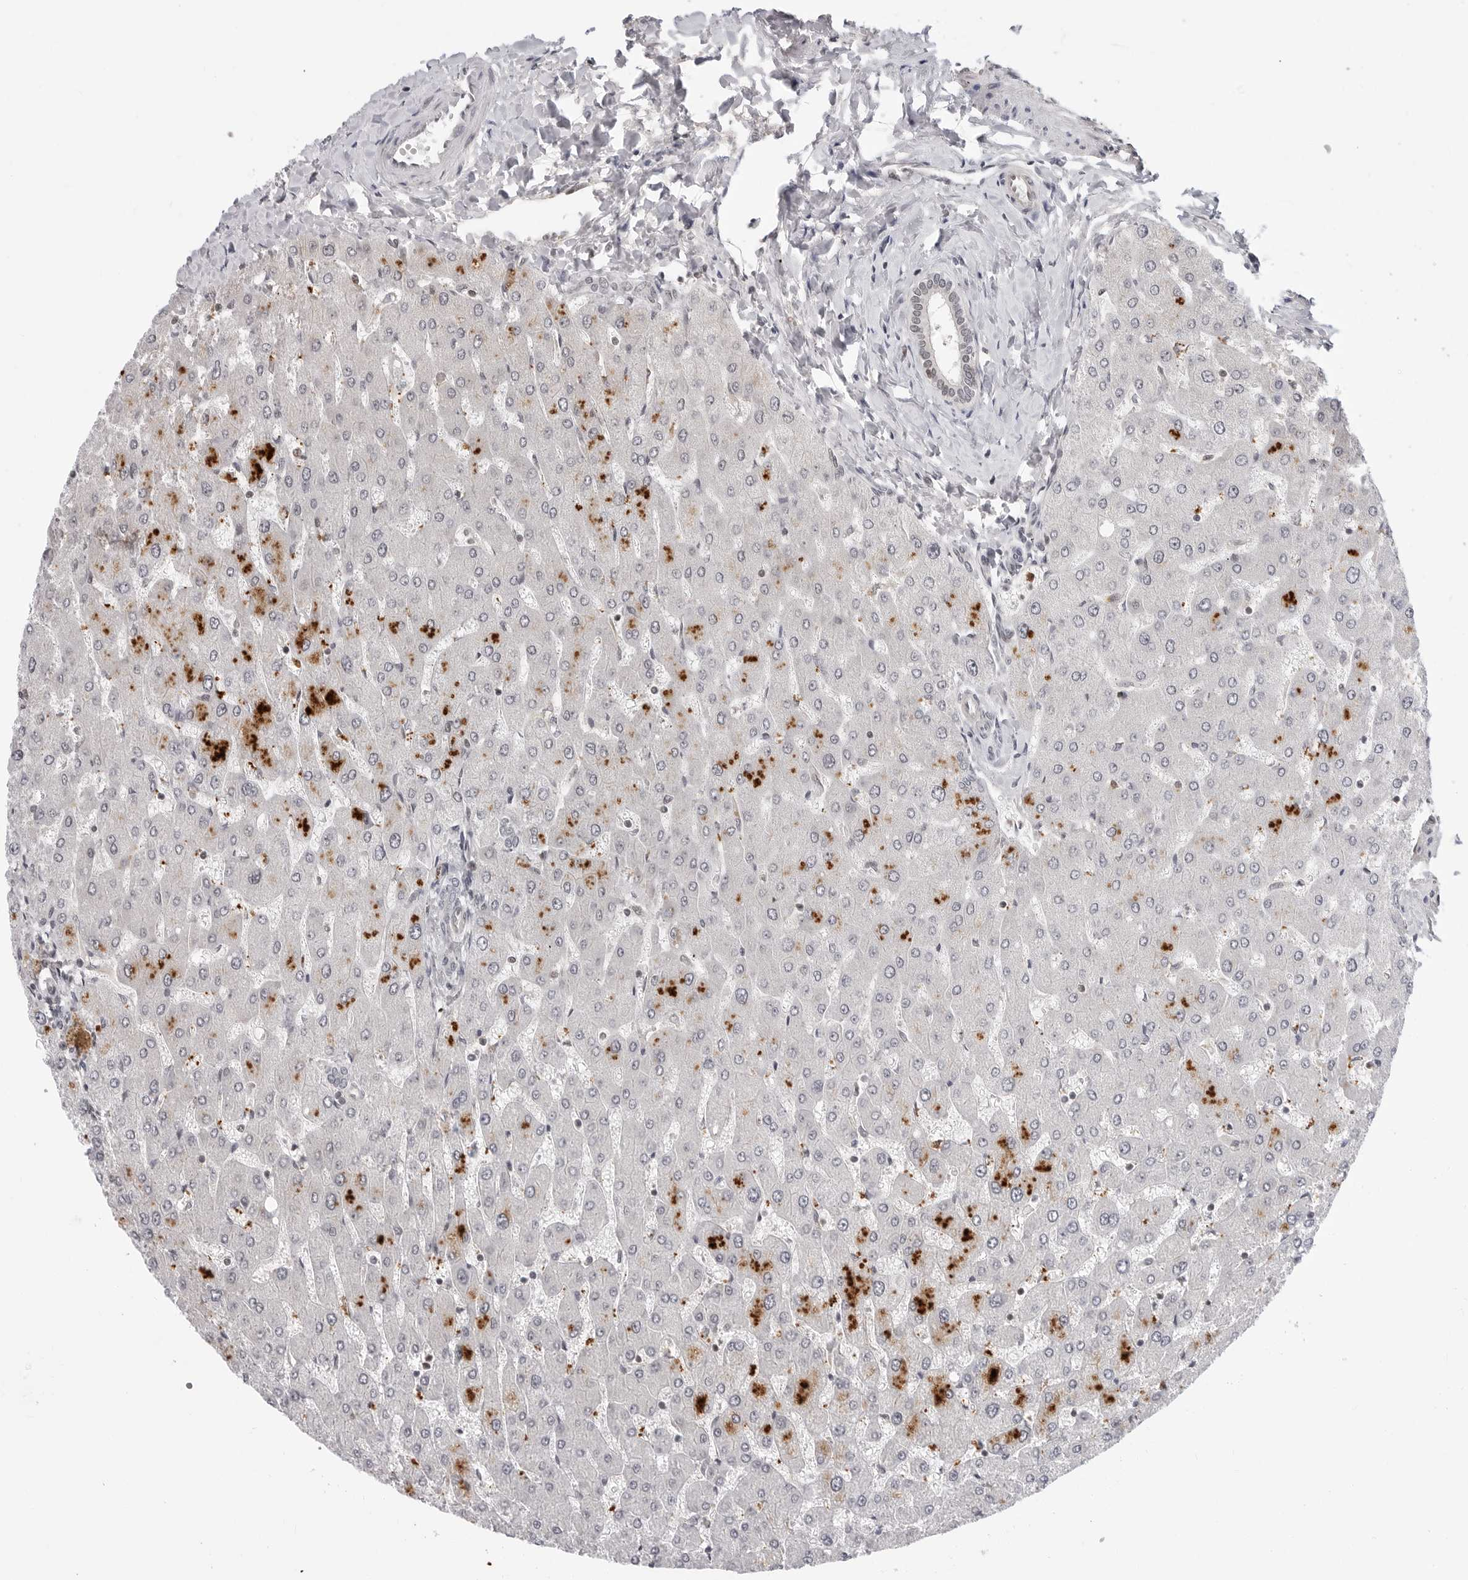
{"staining": {"intensity": "negative", "quantity": "none", "location": "none"}, "tissue": "liver", "cell_type": "Cholangiocytes", "image_type": "normal", "snomed": [{"axis": "morphology", "description": "Normal tissue, NOS"}, {"axis": "topography", "description": "Liver"}], "caption": "Immunohistochemistry (IHC) histopathology image of normal human liver stained for a protein (brown), which displays no expression in cholangiocytes.", "gene": "C8orf33", "patient": {"sex": "male", "age": 55}}